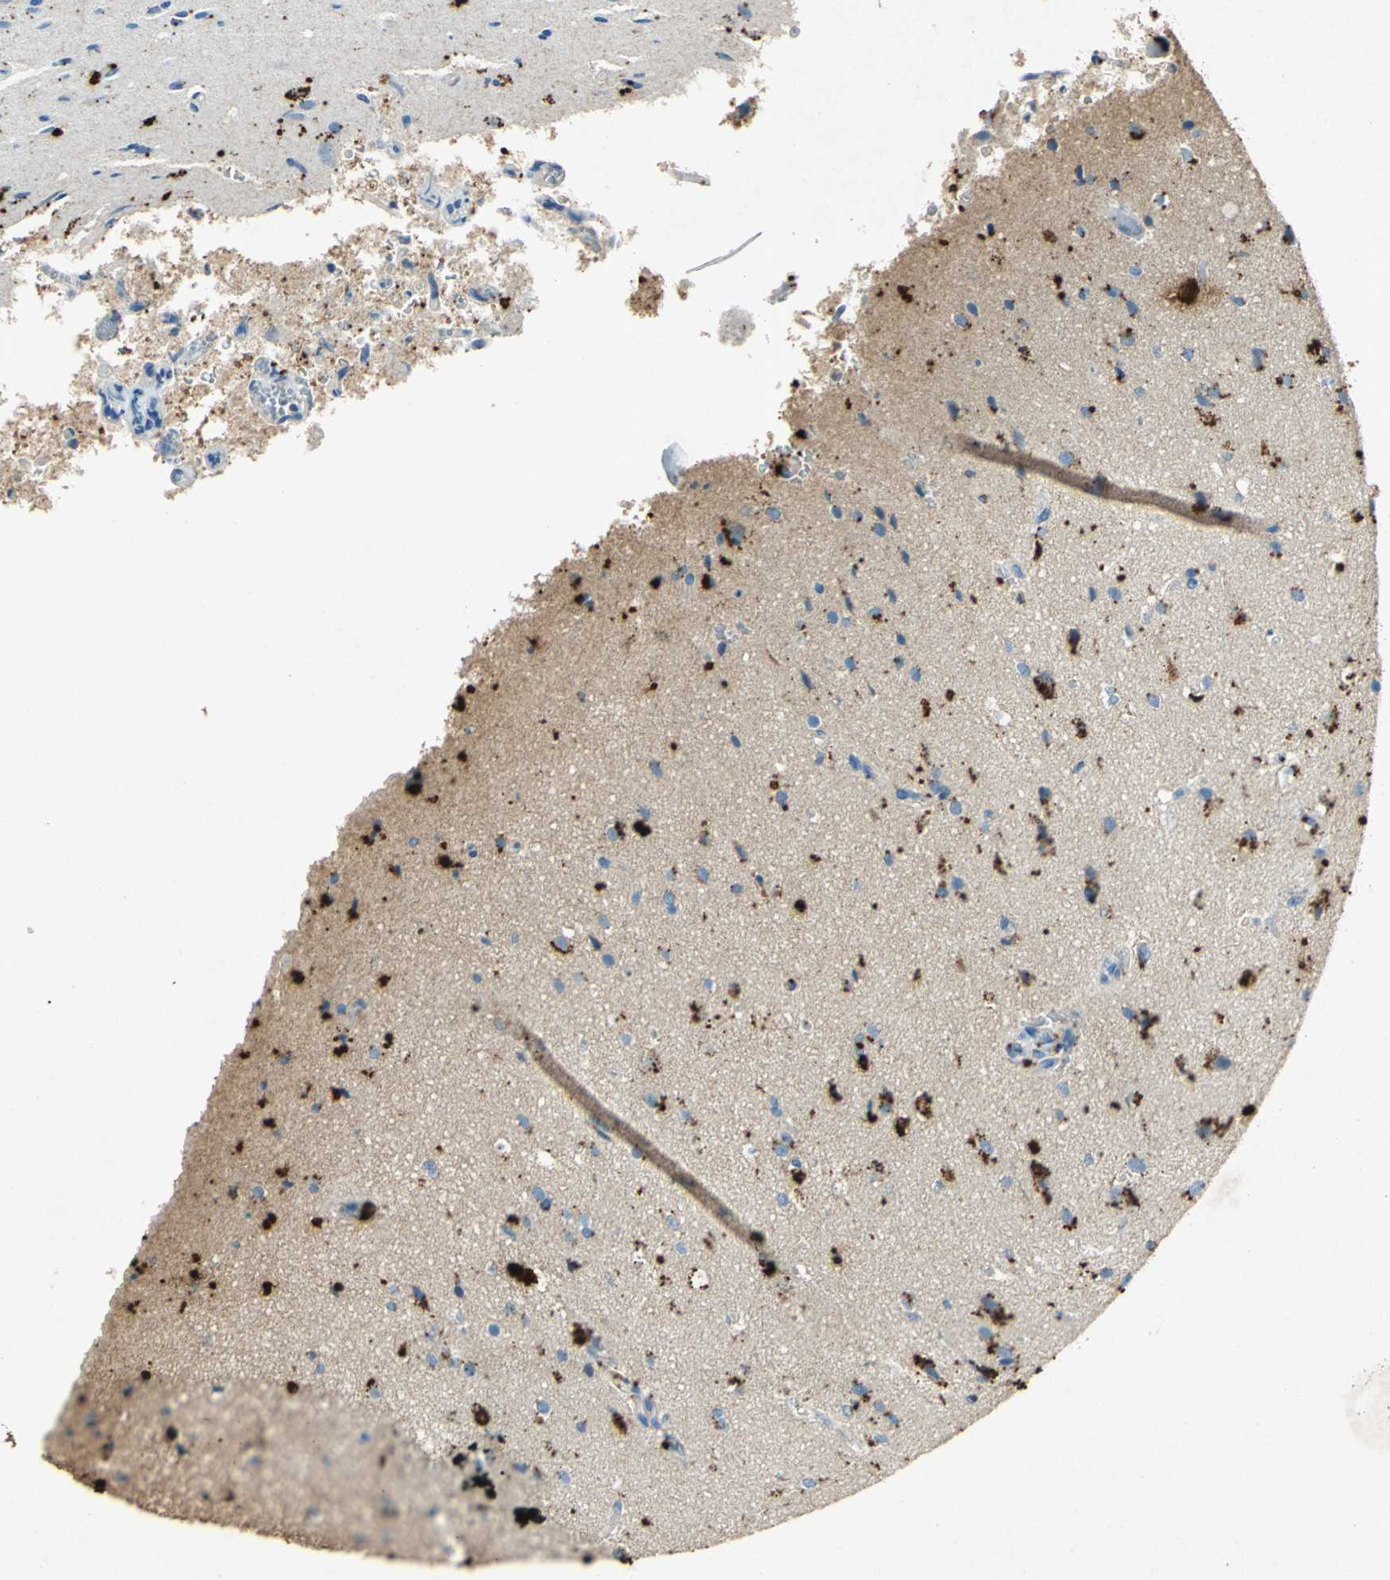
{"staining": {"intensity": "weak", "quantity": ">75%", "location": "cytoplasmic/membranous"}, "tissue": "glioma", "cell_type": "Tumor cells", "image_type": "cancer", "snomed": [{"axis": "morphology", "description": "Normal tissue, NOS"}, {"axis": "morphology", "description": "Glioma, malignant, High grade"}, {"axis": "topography", "description": "Cerebral cortex"}], "caption": "Tumor cells display low levels of weak cytoplasmic/membranous positivity in about >75% of cells in human glioma.", "gene": "ADAMTS5", "patient": {"sex": "male", "age": 77}}